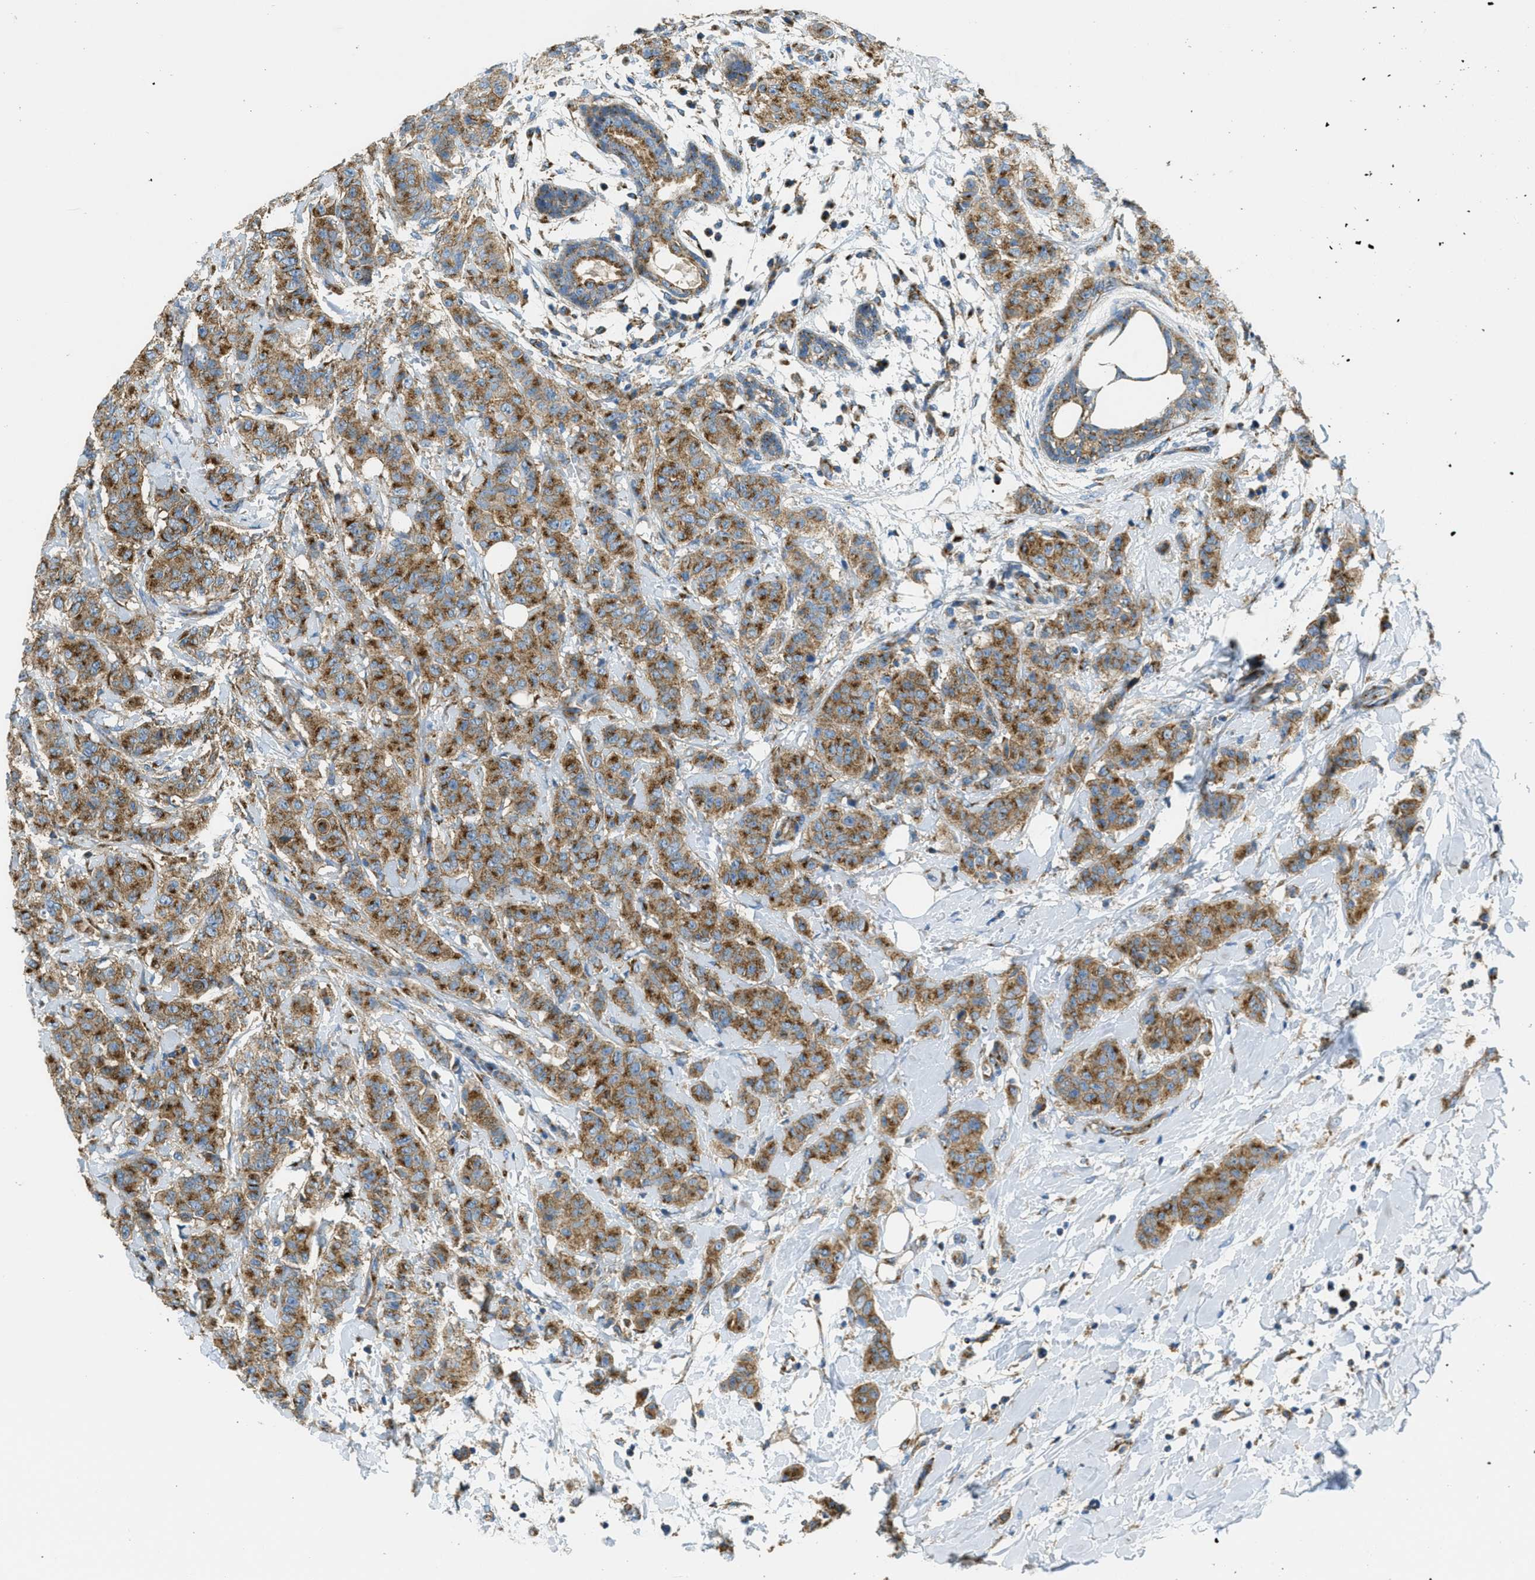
{"staining": {"intensity": "moderate", "quantity": ">75%", "location": "cytoplasmic/membranous"}, "tissue": "breast cancer", "cell_type": "Tumor cells", "image_type": "cancer", "snomed": [{"axis": "morphology", "description": "Normal tissue, NOS"}, {"axis": "morphology", "description": "Duct carcinoma"}, {"axis": "topography", "description": "Breast"}], "caption": "Brown immunohistochemical staining in human breast cancer (invasive ductal carcinoma) exhibits moderate cytoplasmic/membranous expression in approximately >75% of tumor cells.", "gene": "AP2B1", "patient": {"sex": "female", "age": 40}}